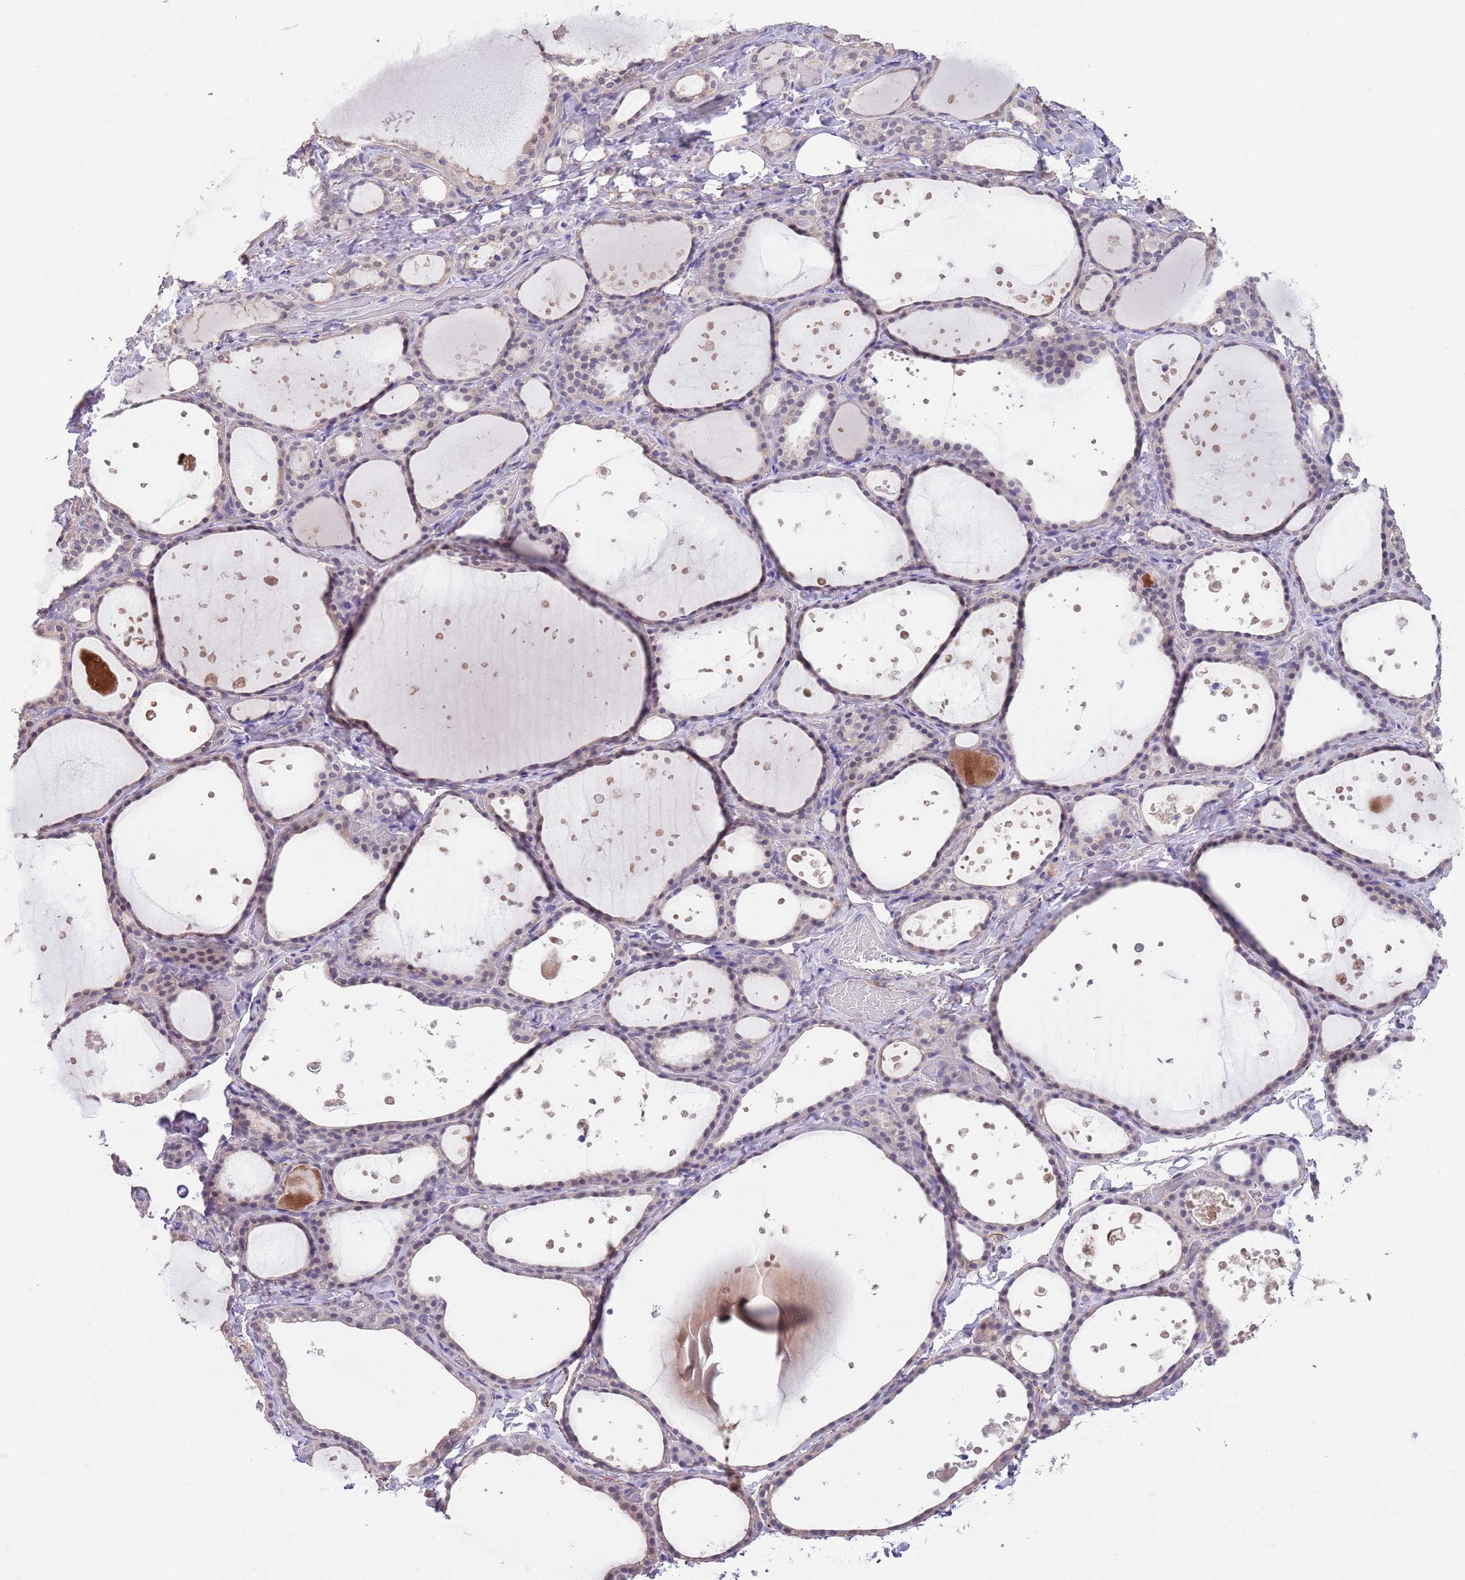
{"staining": {"intensity": "weak", "quantity": "<25%", "location": "nuclear"}, "tissue": "thyroid gland", "cell_type": "Glandular cells", "image_type": "normal", "snomed": [{"axis": "morphology", "description": "Normal tissue, NOS"}, {"axis": "topography", "description": "Thyroid gland"}], "caption": "Histopathology image shows no protein expression in glandular cells of normal thyroid gland. The staining was performed using DAB (3,3'-diaminobenzidine) to visualize the protein expression in brown, while the nuclei were stained in blue with hematoxylin (Magnification: 20x).", "gene": "RNF169", "patient": {"sex": "female", "age": 44}}